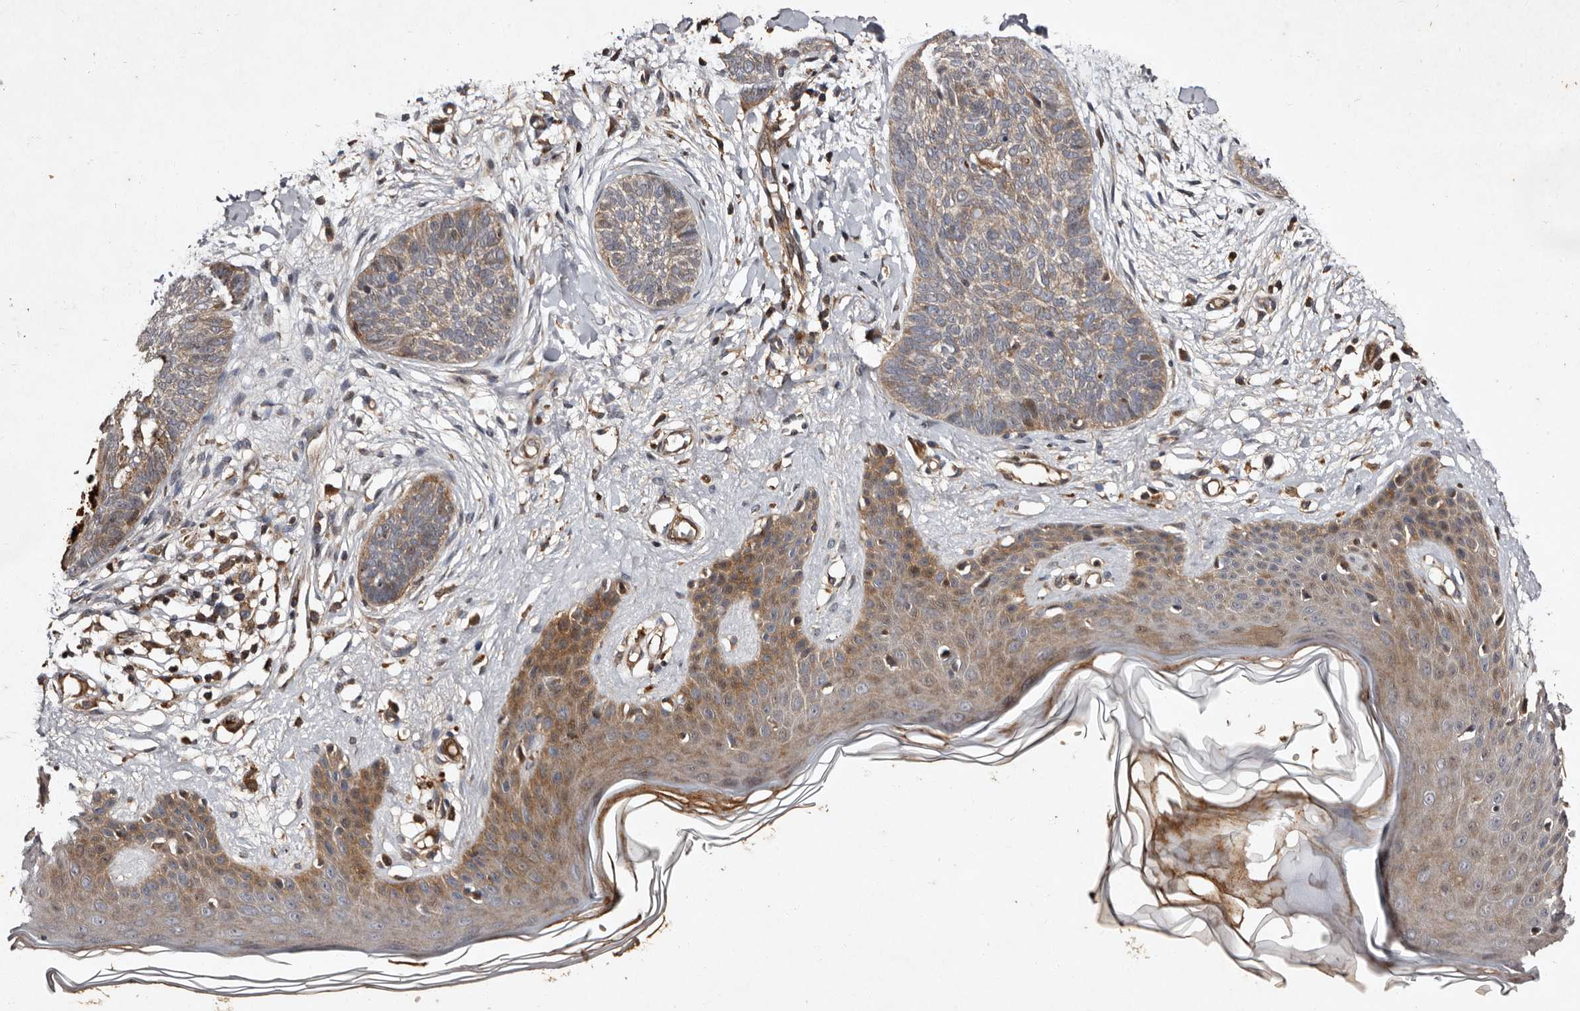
{"staining": {"intensity": "weak", "quantity": "25%-75%", "location": "cytoplasmic/membranous"}, "tissue": "skin cancer", "cell_type": "Tumor cells", "image_type": "cancer", "snomed": [{"axis": "morphology", "description": "Basal cell carcinoma"}, {"axis": "topography", "description": "Skin"}], "caption": "DAB immunohistochemical staining of basal cell carcinoma (skin) demonstrates weak cytoplasmic/membranous protein staining in about 25%-75% of tumor cells.", "gene": "PRKD3", "patient": {"sex": "female", "age": 59}}